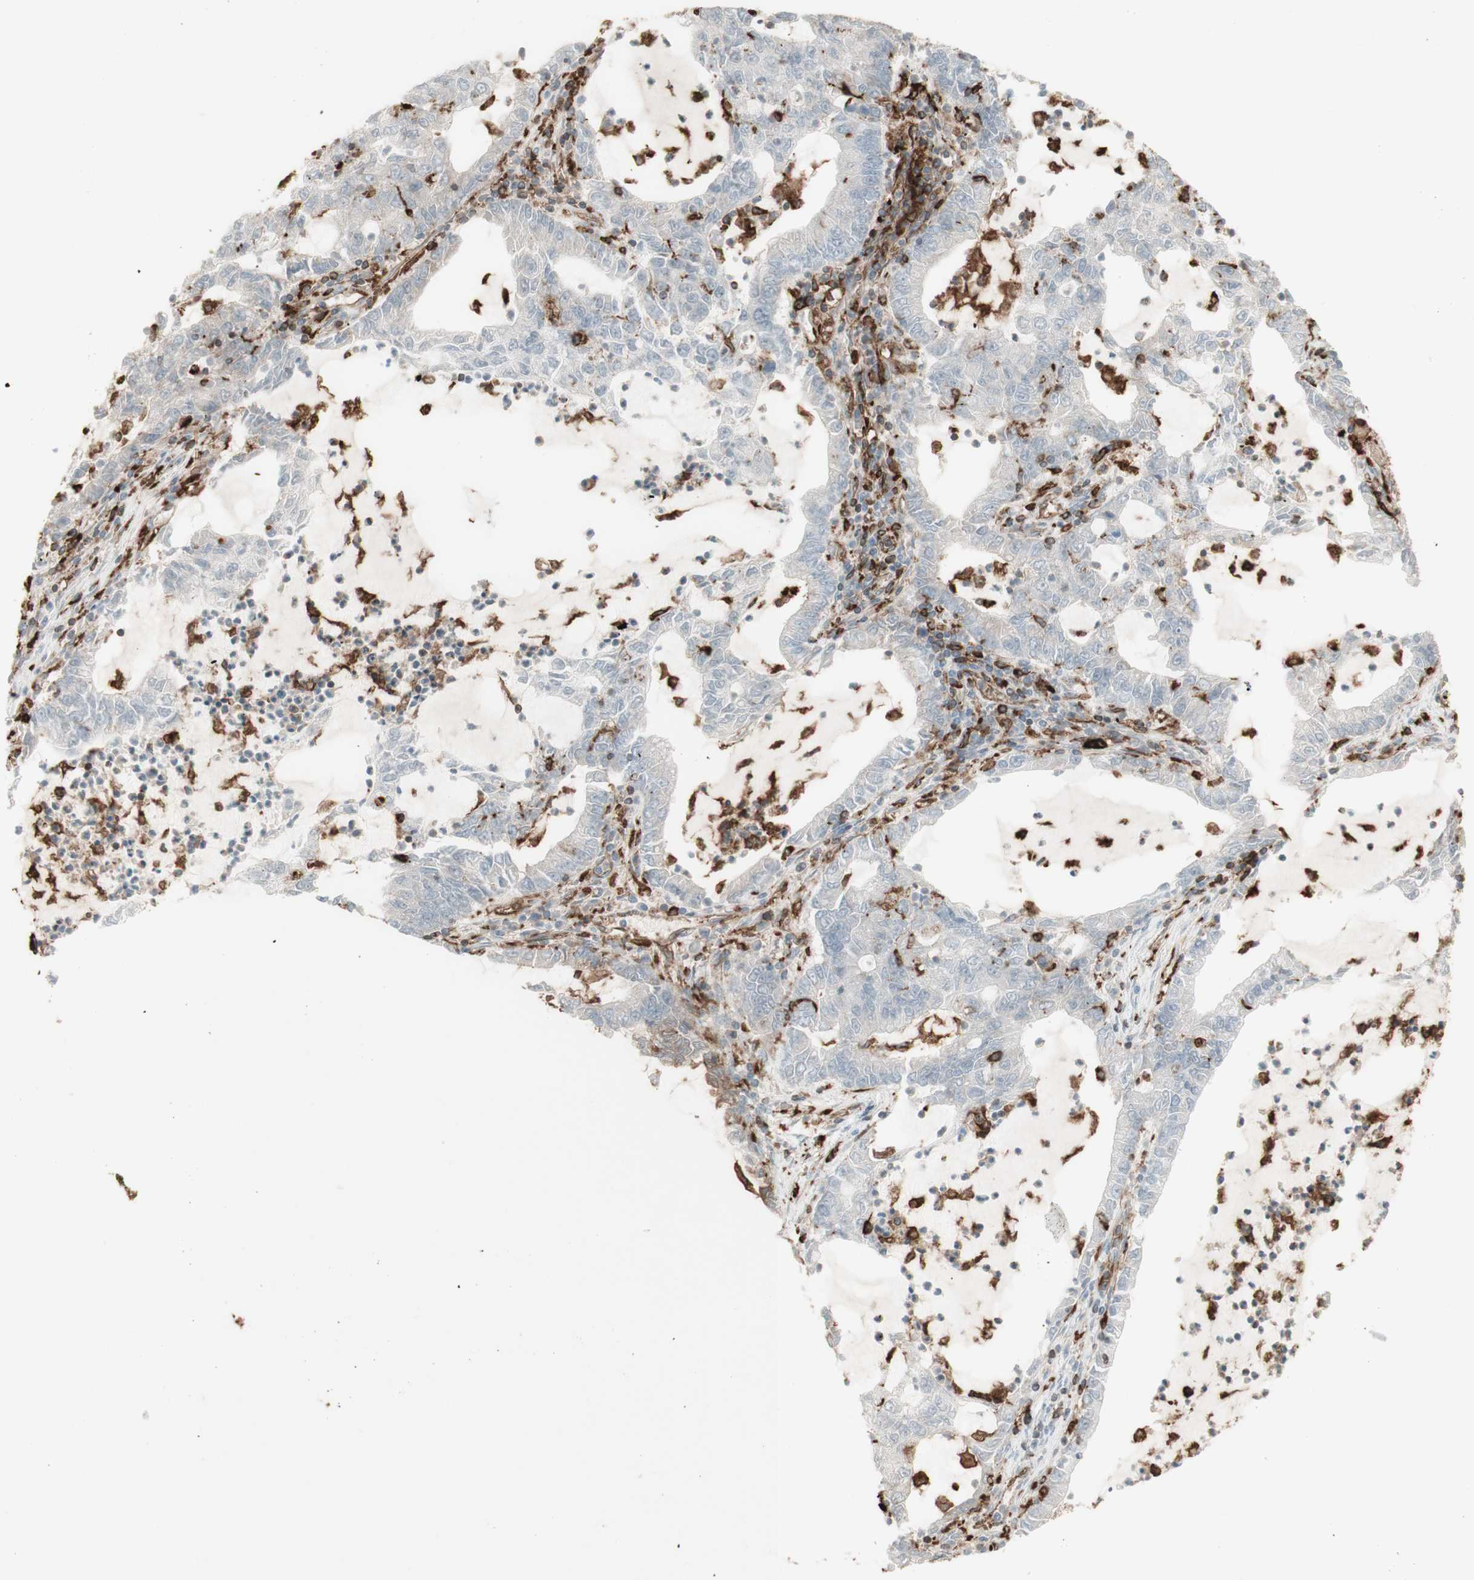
{"staining": {"intensity": "negative", "quantity": "none", "location": "none"}, "tissue": "lung cancer", "cell_type": "Tumor cells", "image_type": "cancer", "snomed": [{"axis": "morphology", "description": "Adenocarcinoma, NOS"}, {"axis": "topography", "description": "Lung"}], "caption": "This is an IHC histopathology image of lung adenocarcinoma. There is no staining in tumor cells.", "gene": "HLA-DPB1", "patient": {"sex": "female", "age": 51}}